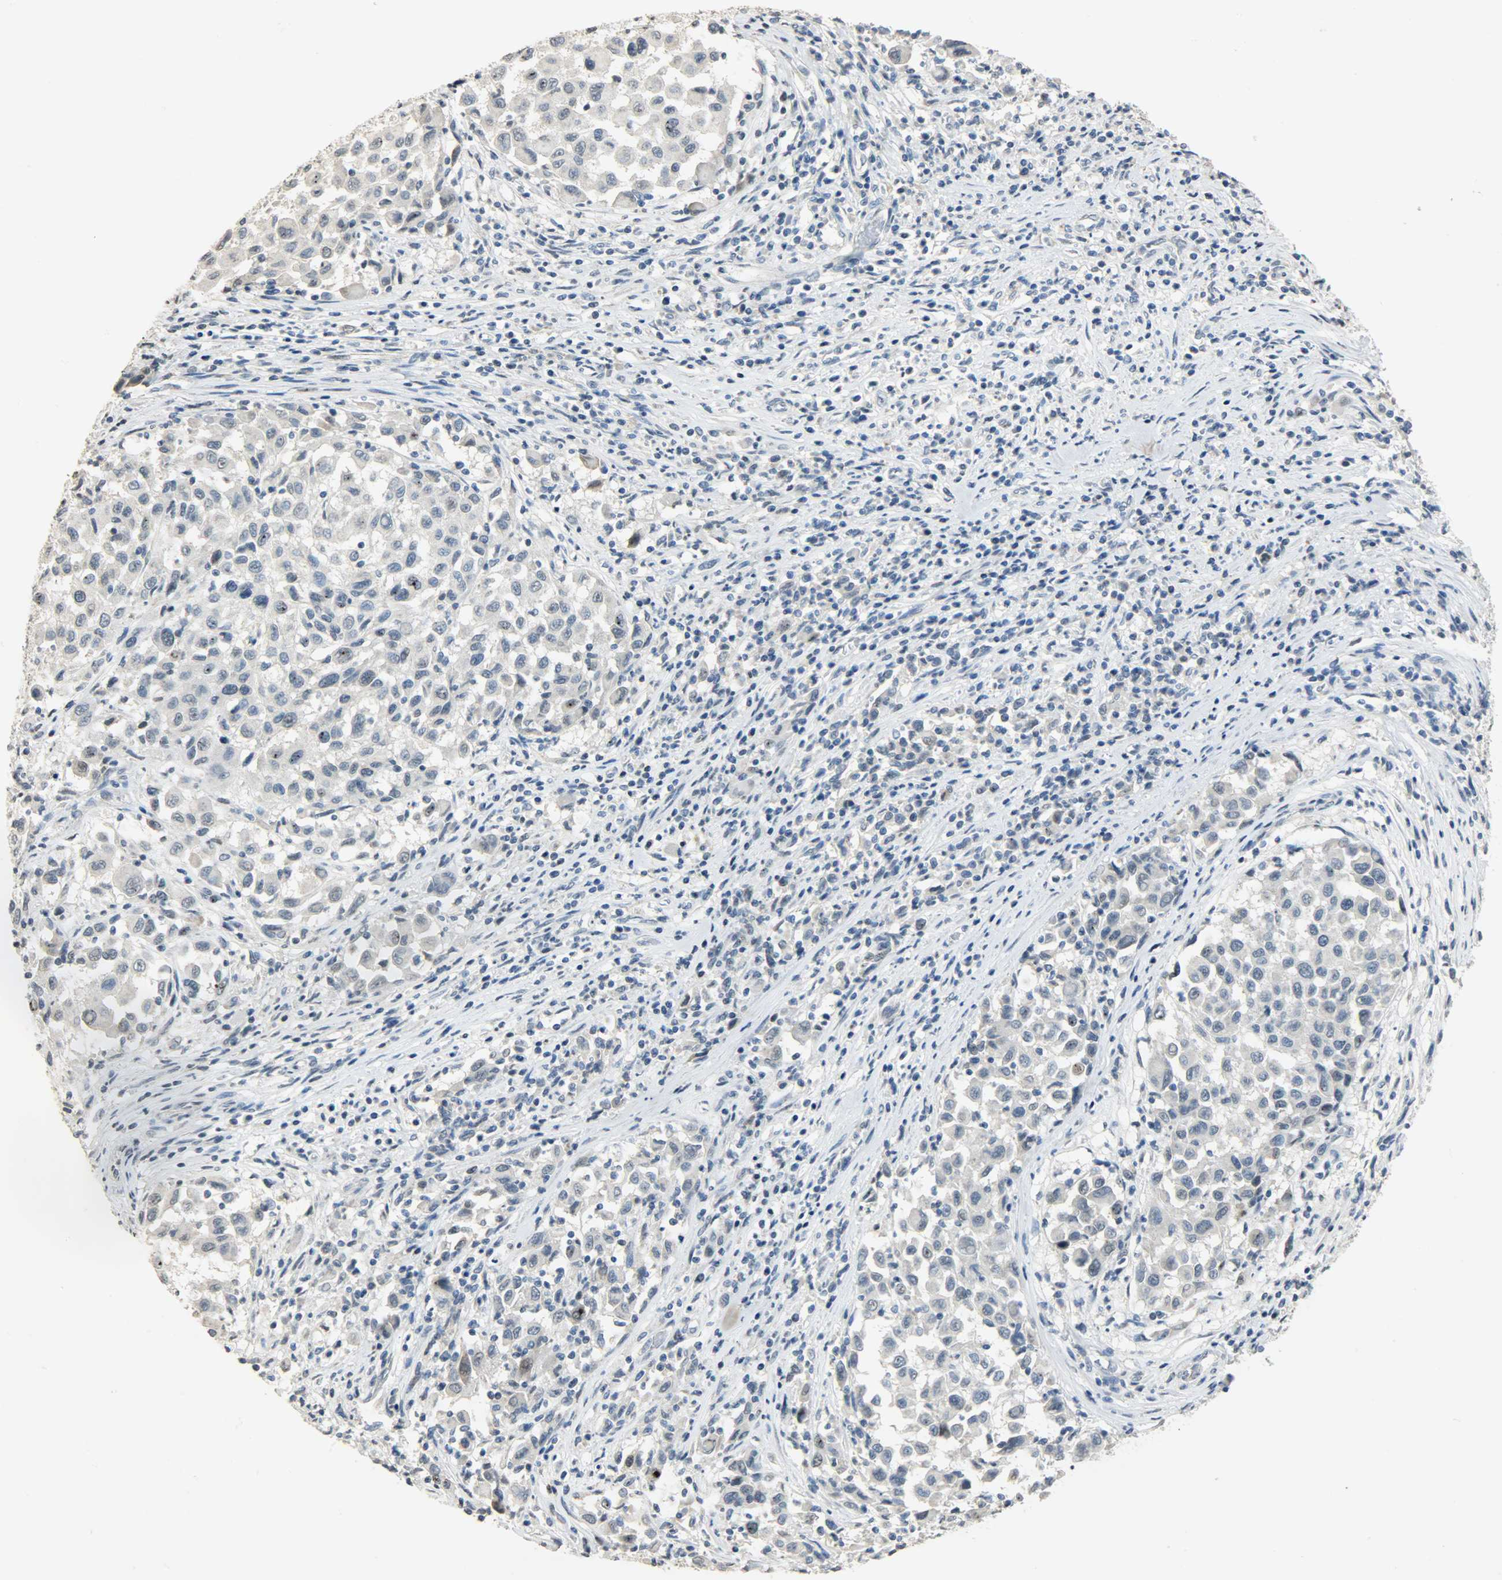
{"staining": {"intensity": "negative", "quantity": "none", "location": "none"}, "tissue": "melanoma", "cell_type": "Tumor cells", "image_type": "cancer", "snomed": [{"axis": "morphology", "description": "Malignant melanoma, Metastatic site"}, {"axis": "topography", "description": "Lymph node"}], "caption": "The micrograph demonstrates no staining of tumor cells in melanoma.", "gene": "DNAJB6", "patient": {"sex": "male", "age": 61}}